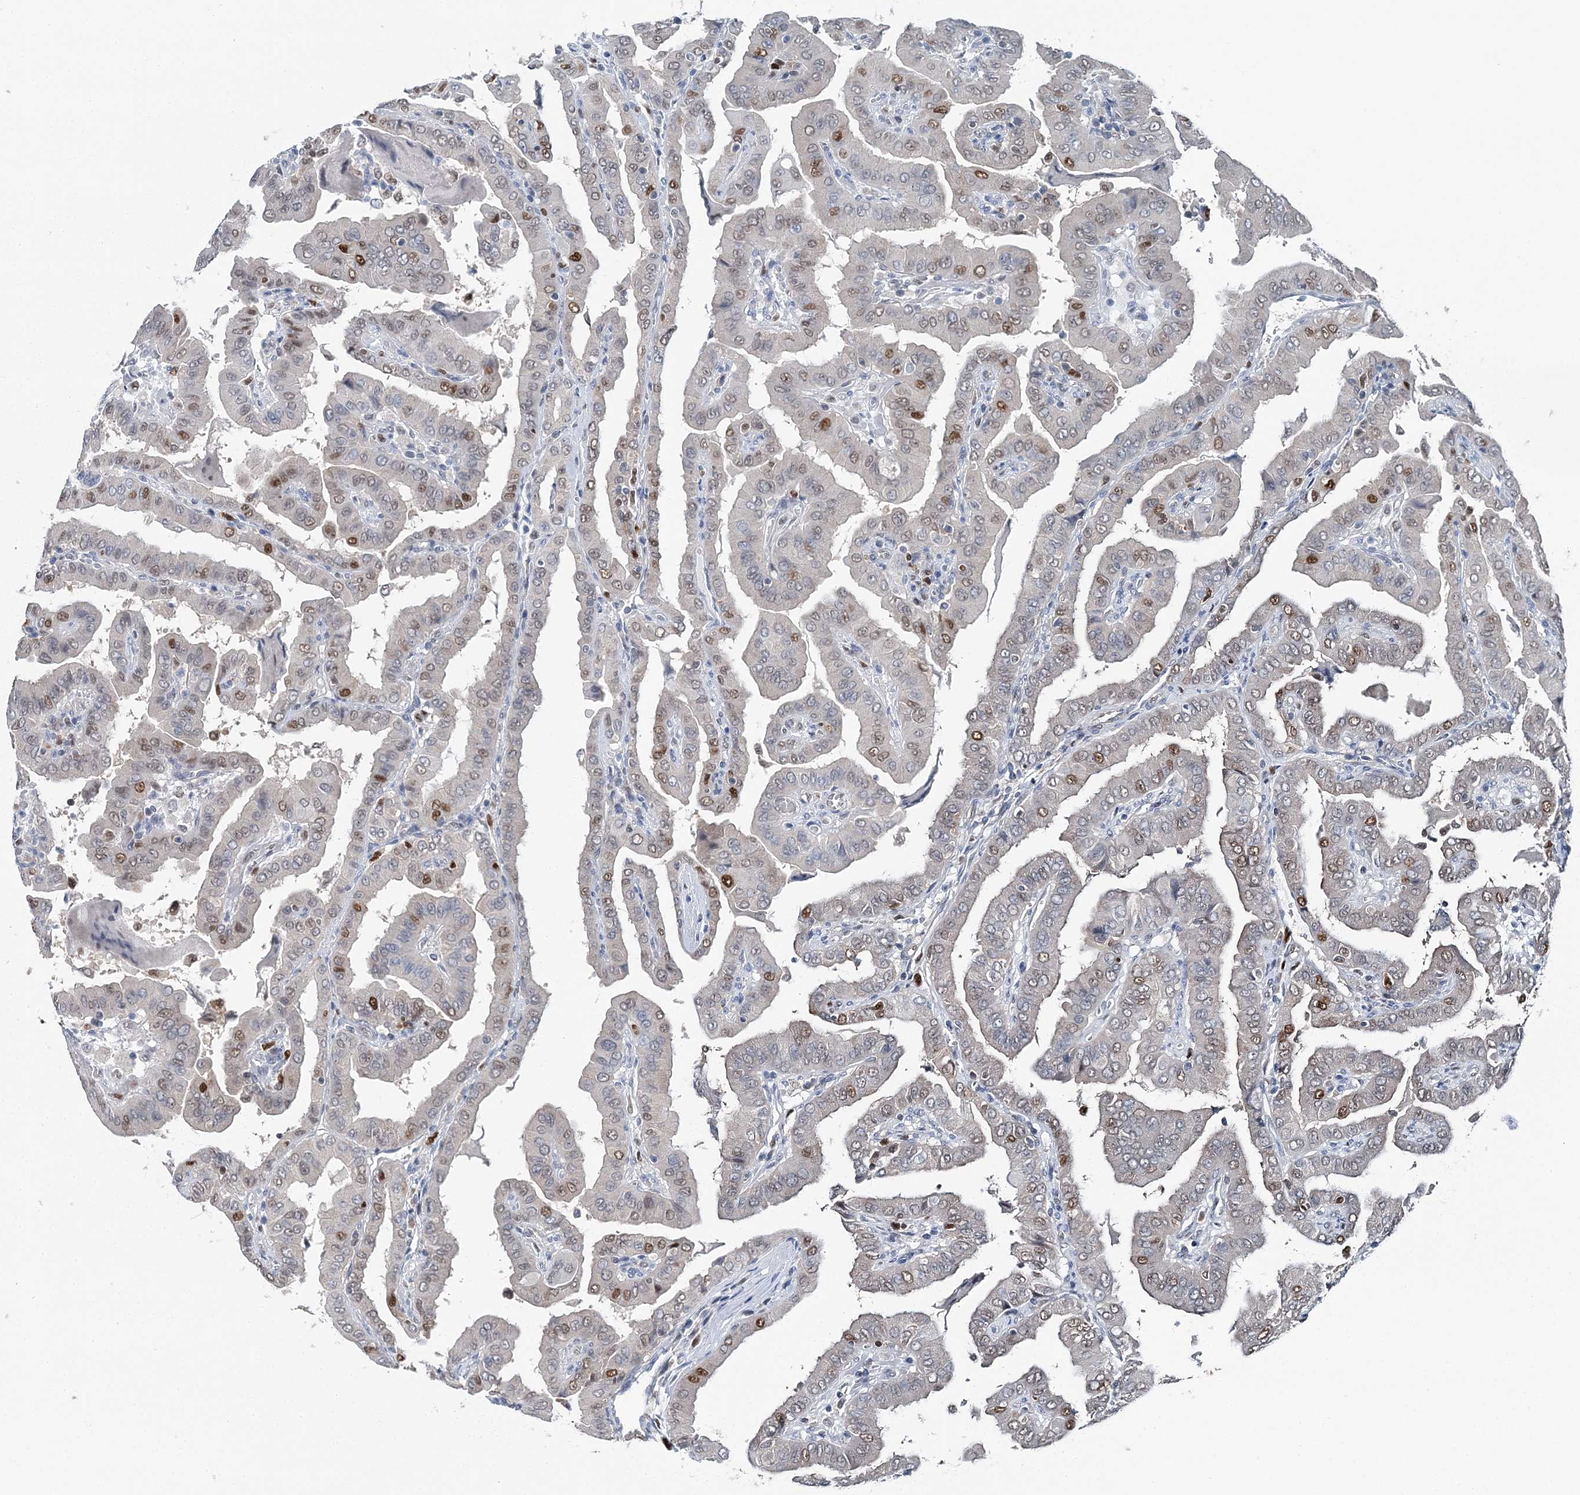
{"staining": {"intensity": "moderate", "quantity": "<25%", "location": "nuclear"}, "tissue": "thyroid cancer", "cell_type": "Tumor cells", "image_type": "cancer", "snomed": [{"axis": "morphology", "description": "Papillary adenocarcinoma, NOS"}, {"axis": "topography", "description": "Thyroid gland"}], "caption": "Immunohistochemical staining of thyroid cancer (papillary adenocarcinoma) shows low levels of moderate nuclear protein expression in approximately <25% of tumor cells. (Stains: DAB in brown, nuclei in blue, Microscopy: brightfield microscopy at high magnification).", "gene": "HAT1", "patient": {"sex": "male", "age": 33}}